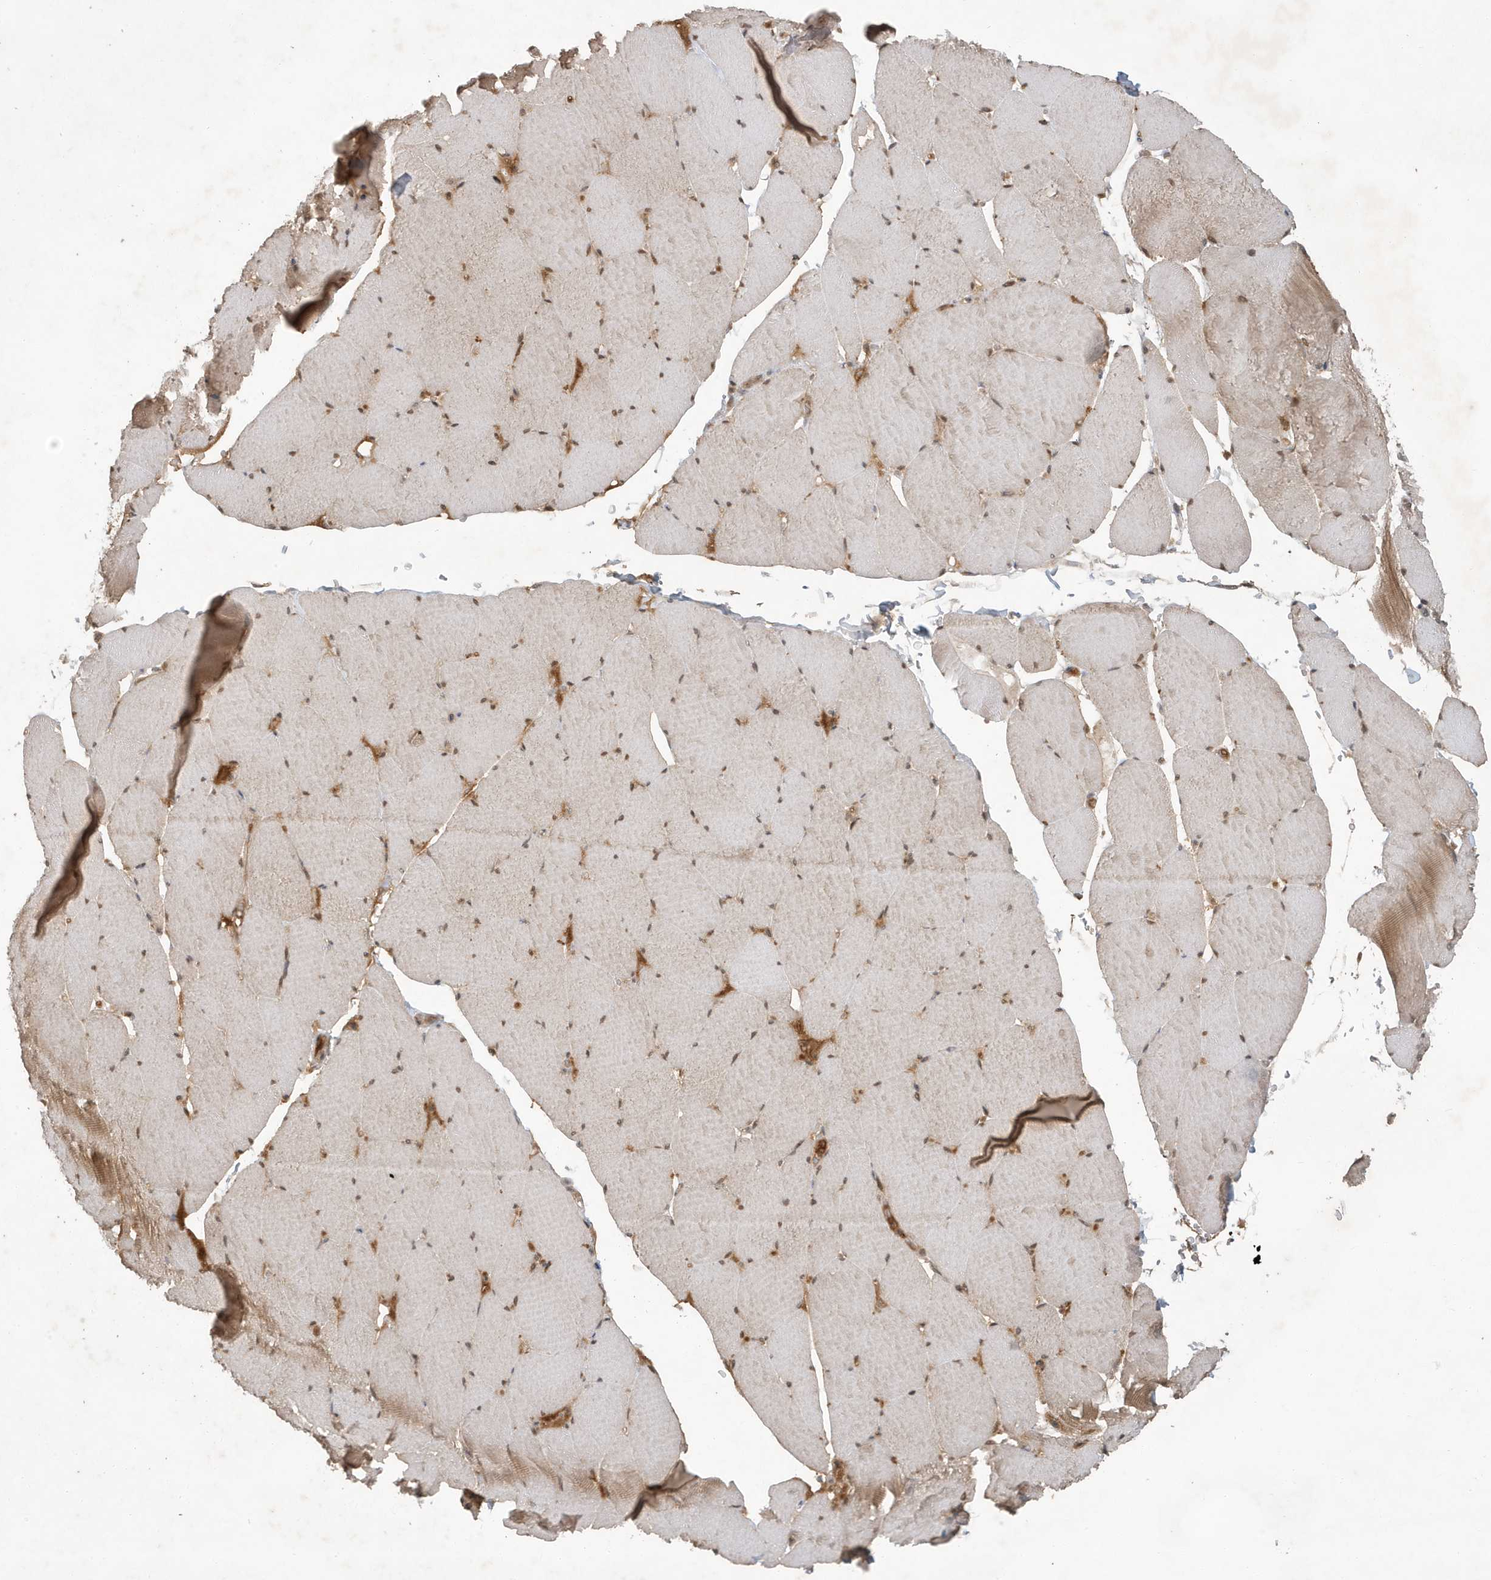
{"staining": {"intensity": "moderate", "quantity": "<25%", "location": "cytoplasmic/membranous,nuclear"}, "tissue": "skeletal muscle", "cell_type": "Myocytes", "image_type": "normal", "snomed": [{"axis": "morphology", "description": "Normal tissue, NOS"}, {"axis": "topography", "description": "Skeletal muscle"}, {"axis": "topography", "description": "Head-Neck"}], "caption": "A micrograph of human skeletal muscle stained for a protein exhibits moderate cytoplasmic/membranous,nuclear brown staining in myocytes.", "gene": "ABCB9", "patient": {"sex": "male", "age": 66}}